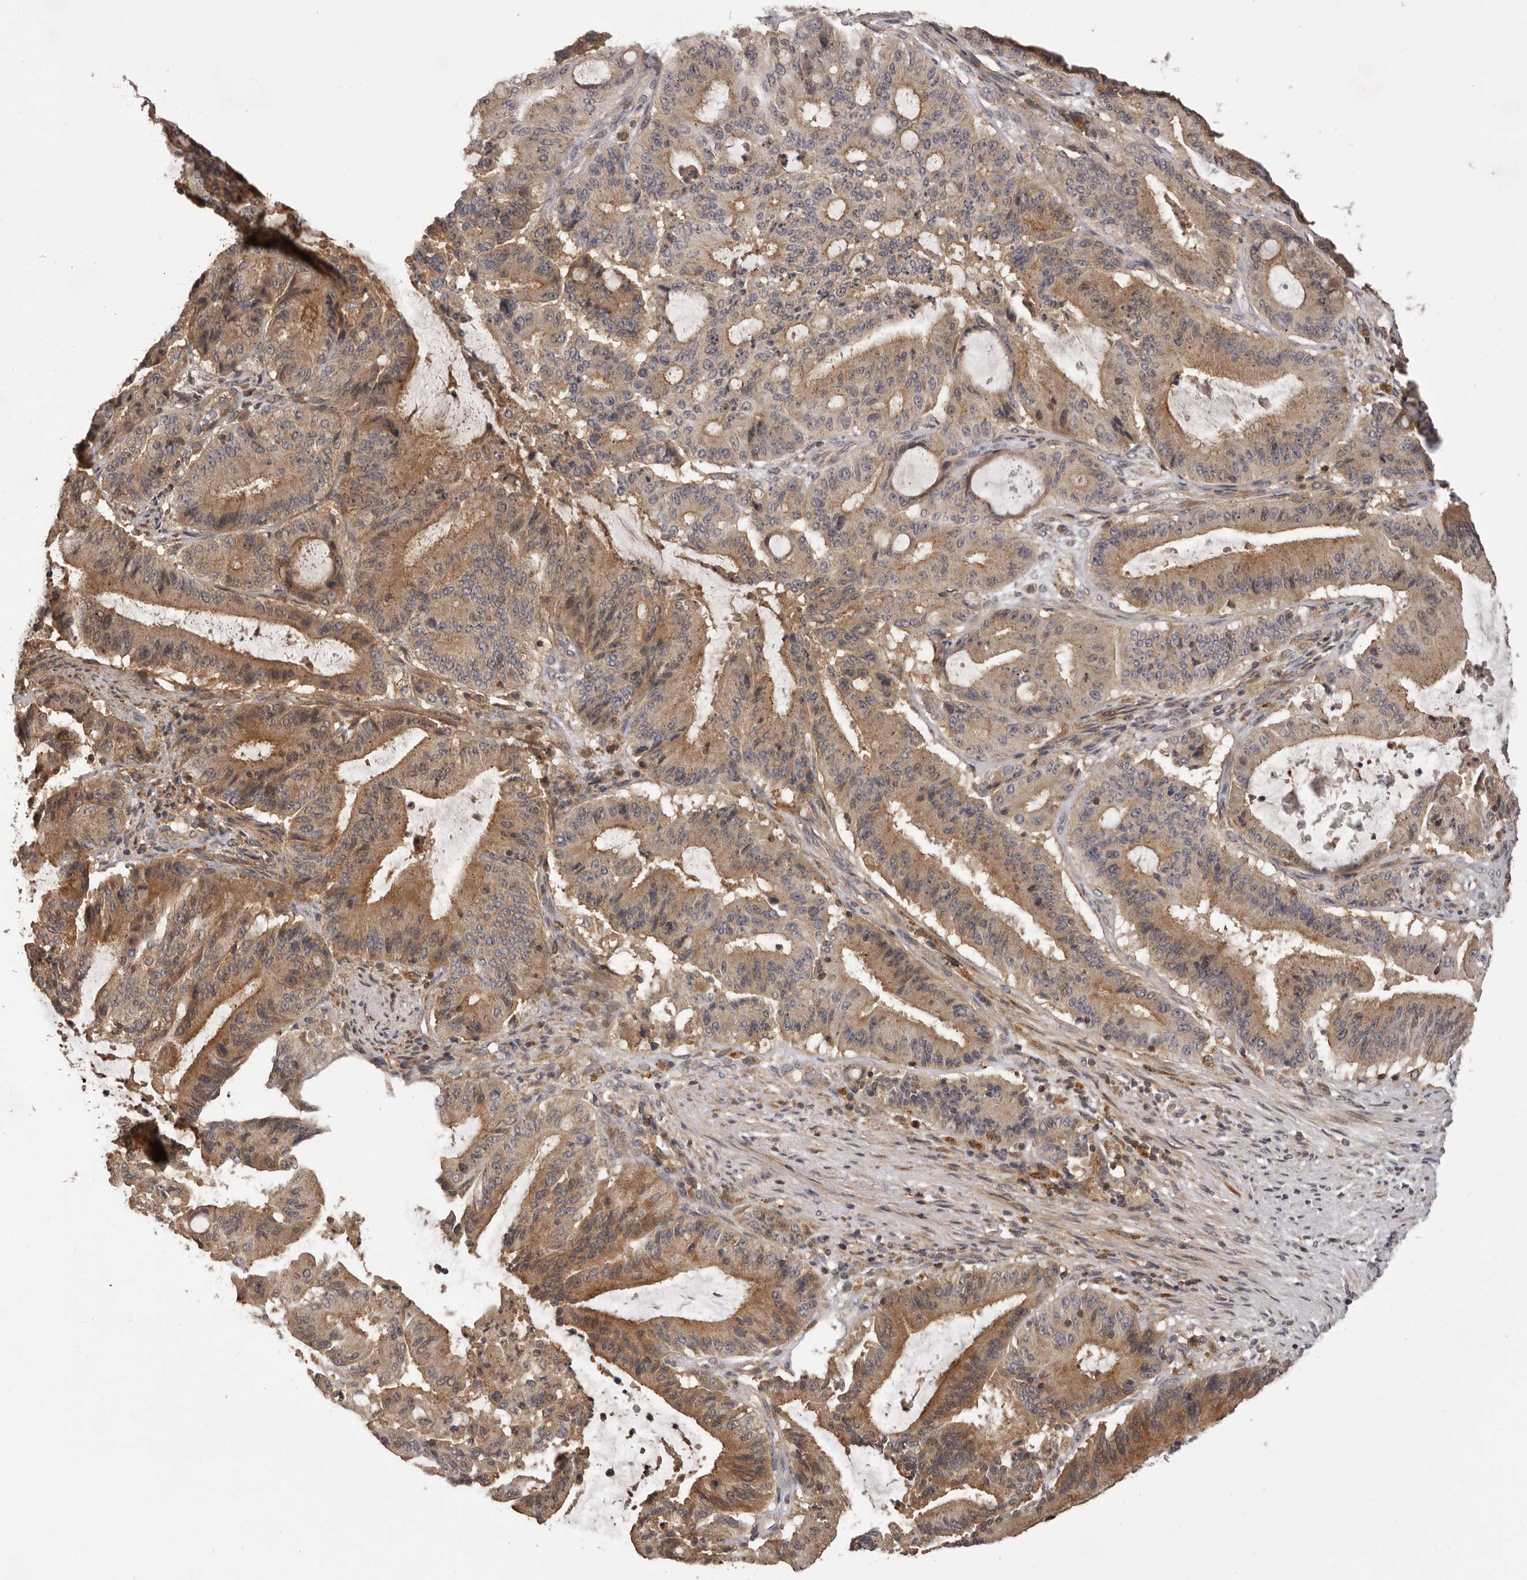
{"staining": {"intensity": "moderate", "quantity": ">75%", "location": "cytoplasmic/membranous"}, "tissue": "liver cancer", "cell_type": "Tumor cells", "image_type": "cancer", "snomed": [{"axis": "morphology", "description": "Normal tissue, NOS"}, {"axis": "morphology", "description": "Cholangiocarcinoma"}, {"axis": "topography", "description": "Liver"}, {"axis": "topography", "description": "Peripheral nerve tissue"}], "caption": "DAB (3,3'-diaminobenzidine) immunohistochemical staining of human liver cancer (cholangiocarcinoma) demonstrates moderate cytoplasmic/membranous protein staining in about >75% of tumor cells.", "gene": "GLIPR2", "patient": {"sex": "female", "age": 73}}